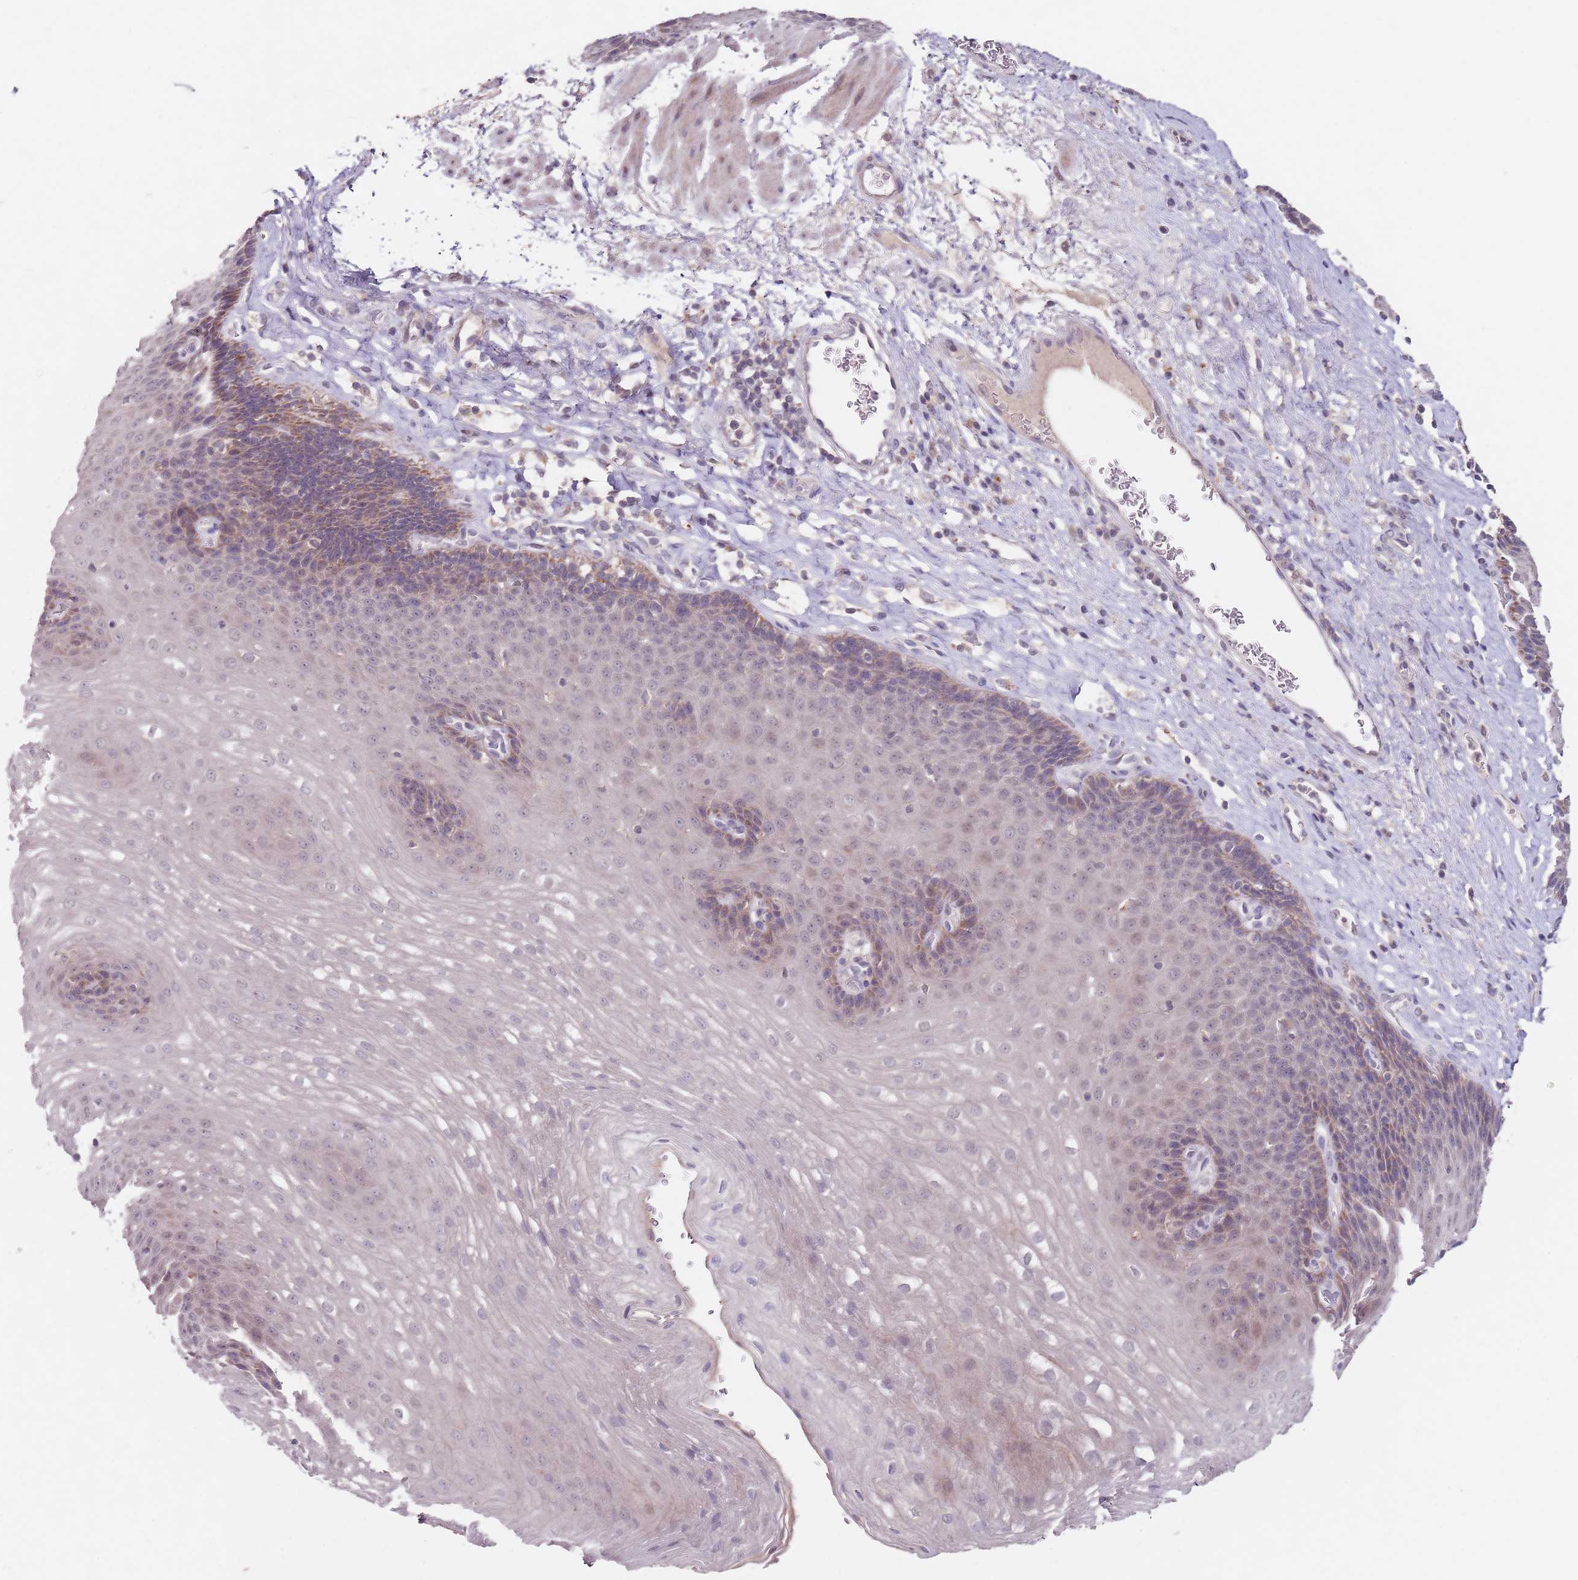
{"staining": {"intensity": "weak", "quantity": "25%-75%", "location": "cytoplasmic/membranous,nuclear"}, "tissue": "esophagus", "cell_type": "Squamous epithelial cells", "image_type": "normal", "snomed": [{"axis": "morphology", "description": "Normal tissue, NOS"}, {"axis": "topography", "description": "Esophagus"}], "caption": "Squamous epithelial cells demonstrate weak cytoplasmic/membranous,nuclear positivity in approximately 25%-75% of cells in benign esophagus.", "gene": "NRDE2", "patient": {"sex": "female", "age": 66}}